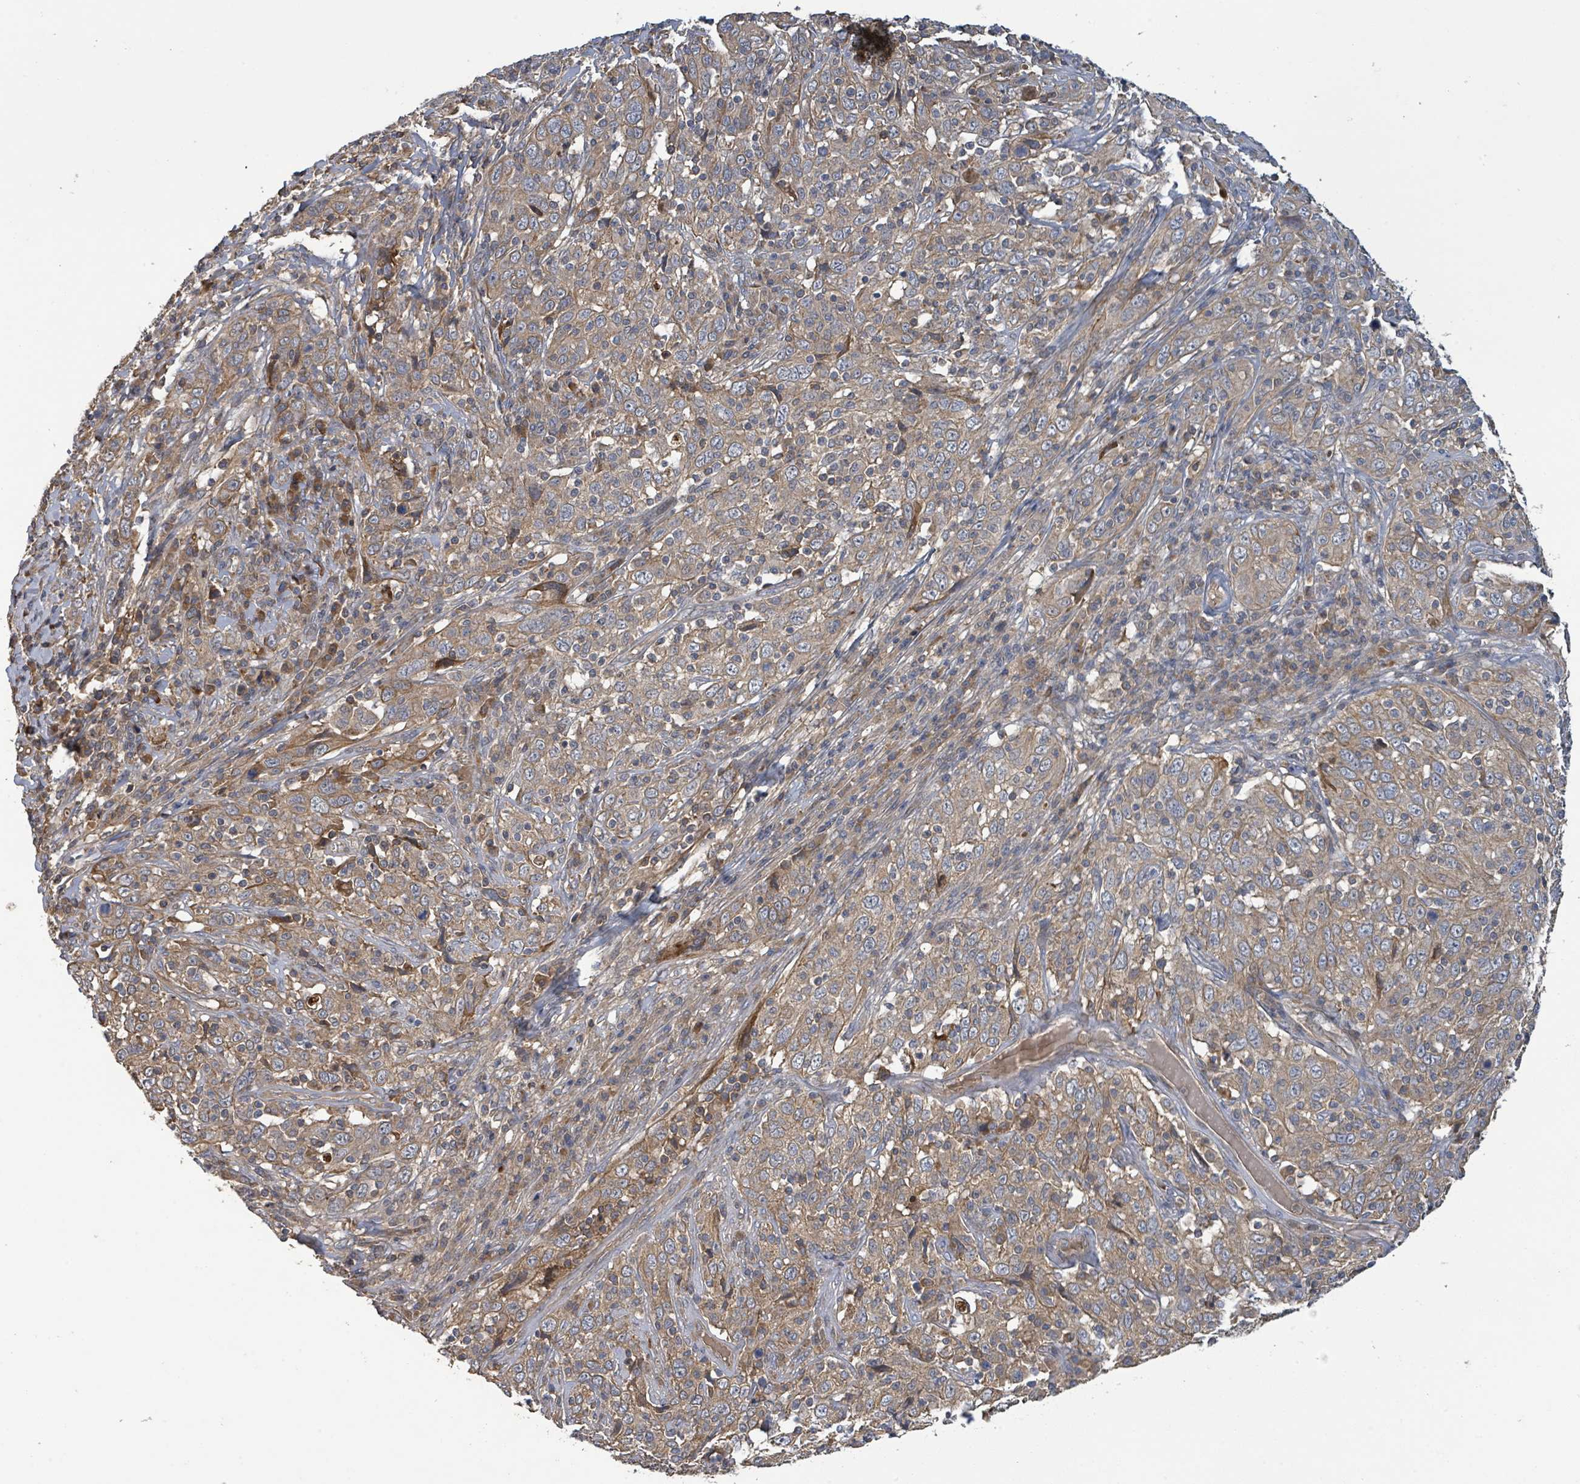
{"staining": {"intensity": "weak", "quantity": ">75%", "location": "cytoplasmic/membranous"}, "tissue": "cervical cancer", "cell_type": "Tumor cells", "image_type": "cancer", "snomed": [{"axis": "morphology", "description": "Squamous cell carcinoma, NOS"}, {"axis": "topography", "description": "Cervix"}], "caption": "Immunohistochemical staining of cervical cancer reveals low levels of weak cytoplasmic/membranous protein positivity in about >75% of tumor cells. (DAB (3,3'-diaminobenzidine) = brown stain, brightfield microscopy at high magnification).", "gene": "STARD4", "patient": {"sex": "female", "age": 46}}